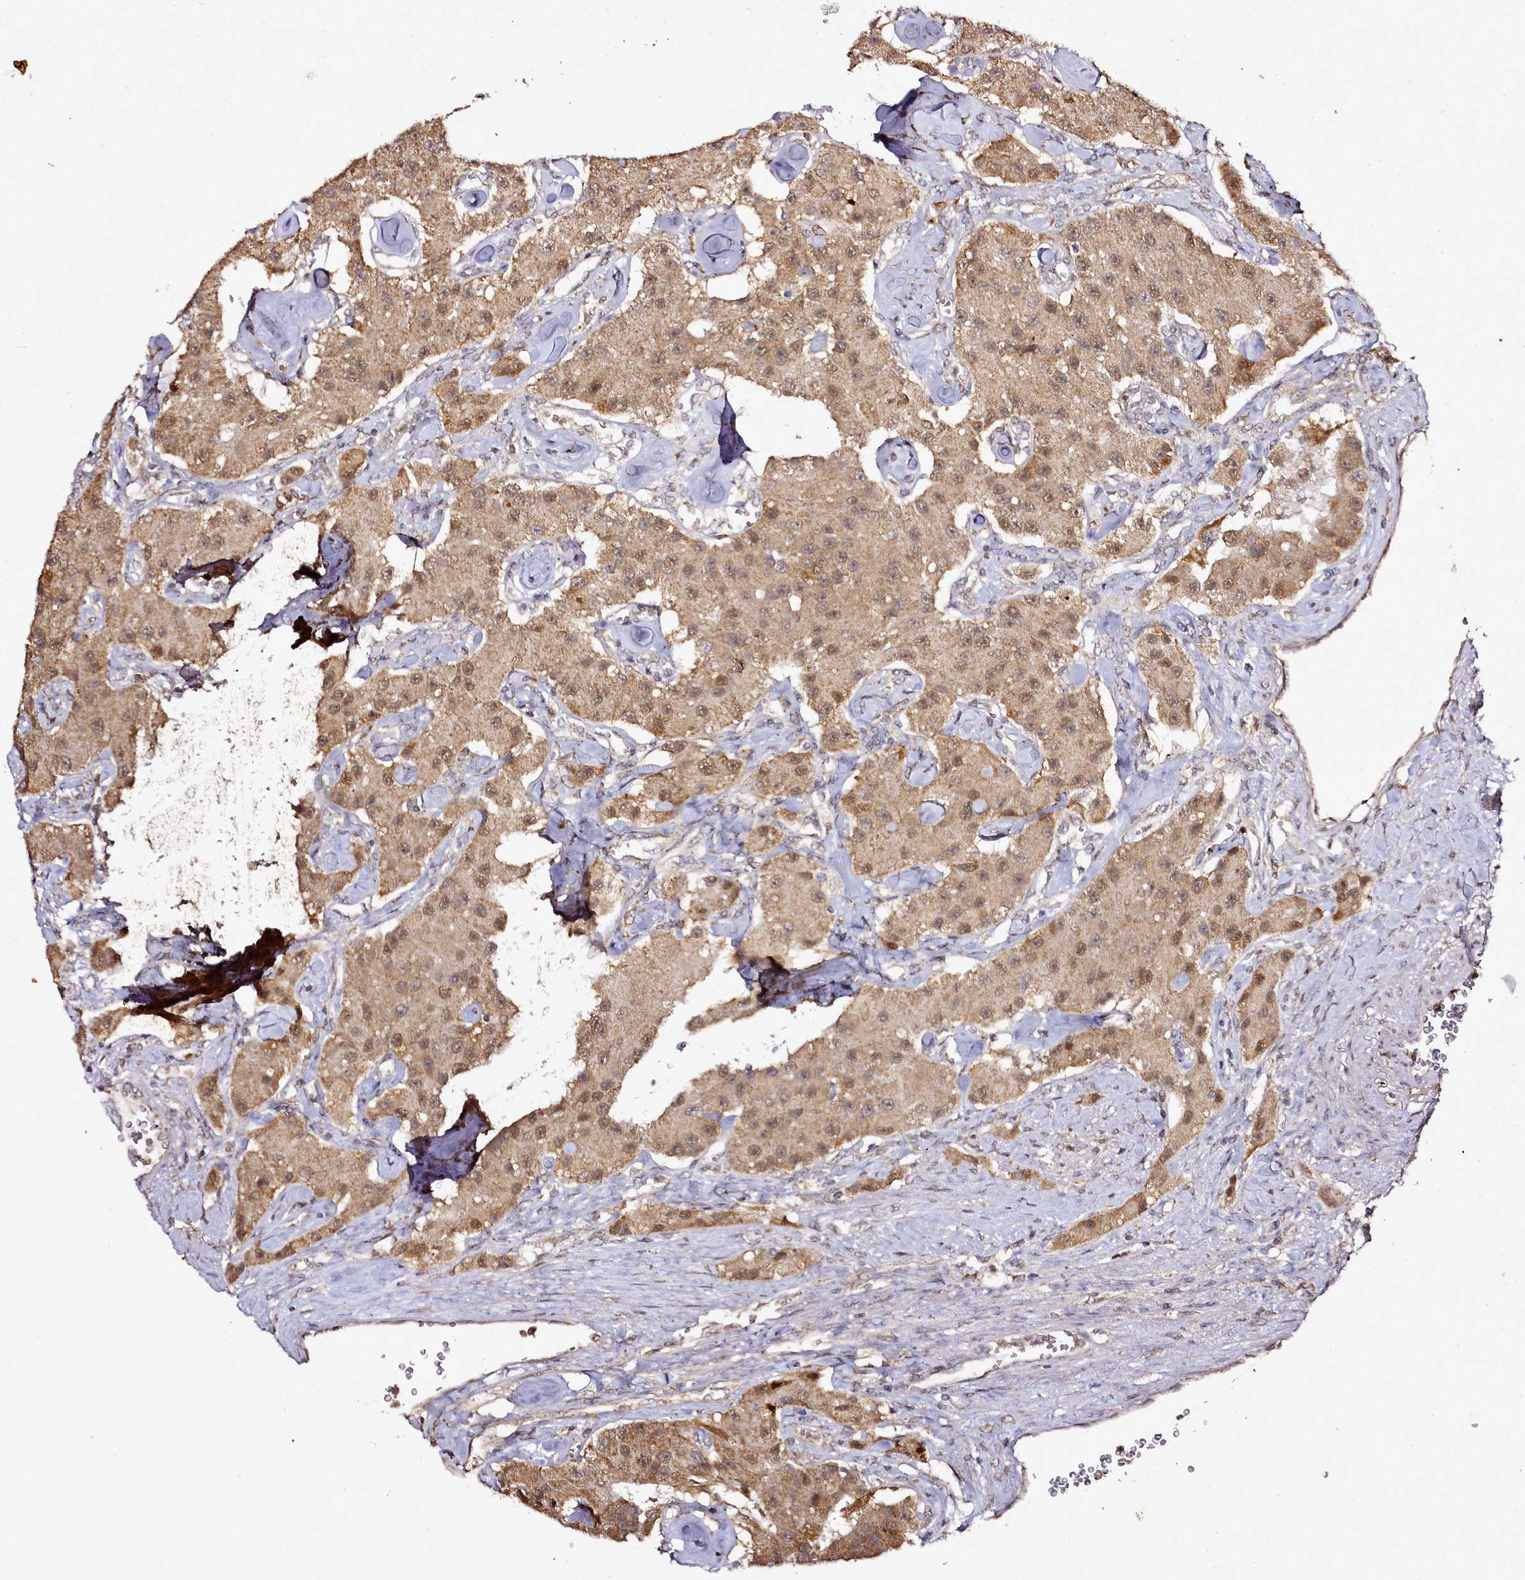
{"staining": {"intensity": "moderate", "quantity": ">75%", "location": "cytoplasmic/membranous,nuclear"}, "tissue": "carcinoid", "cell_type": "Tumor cells", "image_type": "cancer", "snomed": [{"axis": "morphology", "description": "Carcinoid, malignant, NOS"}, {"axis": "topography", "description": "Pancreas"}], "caption": "Approximately >75% of tumor cells in carcinoid show moderate cytoplasmic/membranous and nuclear protein staining as visualized by brown immunohistochemical staining.", "gene": "EDIL3", "patient": {"sex": "male", "age": 41}}